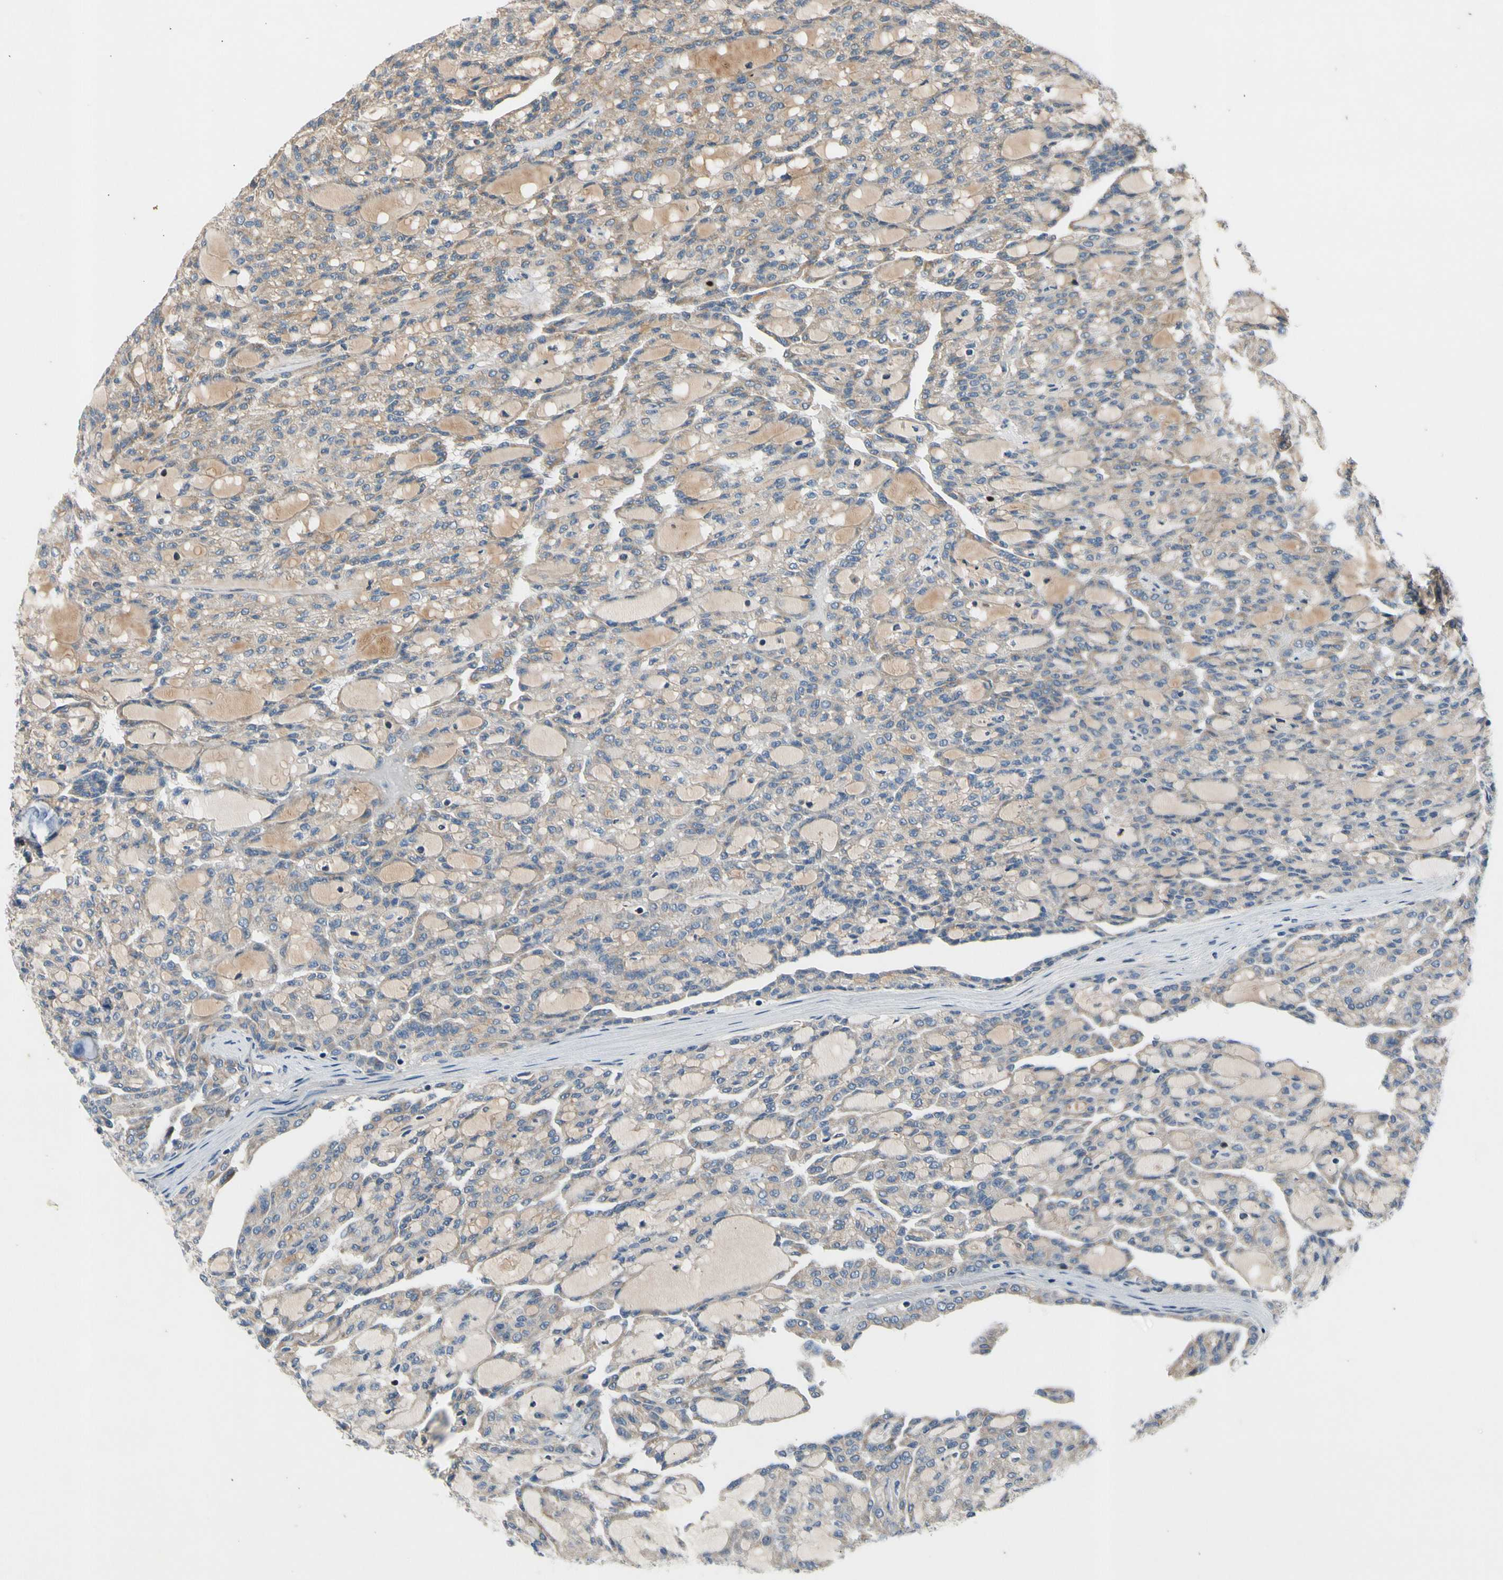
{"staining": {"intensity": "weak", "quantity": ">75%", "location": "cytoplasmic/membranous"}, "tissue": "renal cancer", "cell_type": "Tumor cells", "image_type": "cancer", "snomed": [{"axis": "morphology", "description": "Adenocarcinoma, NOS"}, {"axis": "topography", "description": "Kidney"}], "caption": "A high-resolution histopathology image shows immunohistochemistry staining of renal cancer (adenocarcinoma), which shows weak cytoplasmic/membranous staining in about >75% of tumor cells.", "gene": "TBX21", "patient": {"sex": "male", "age": 63}}